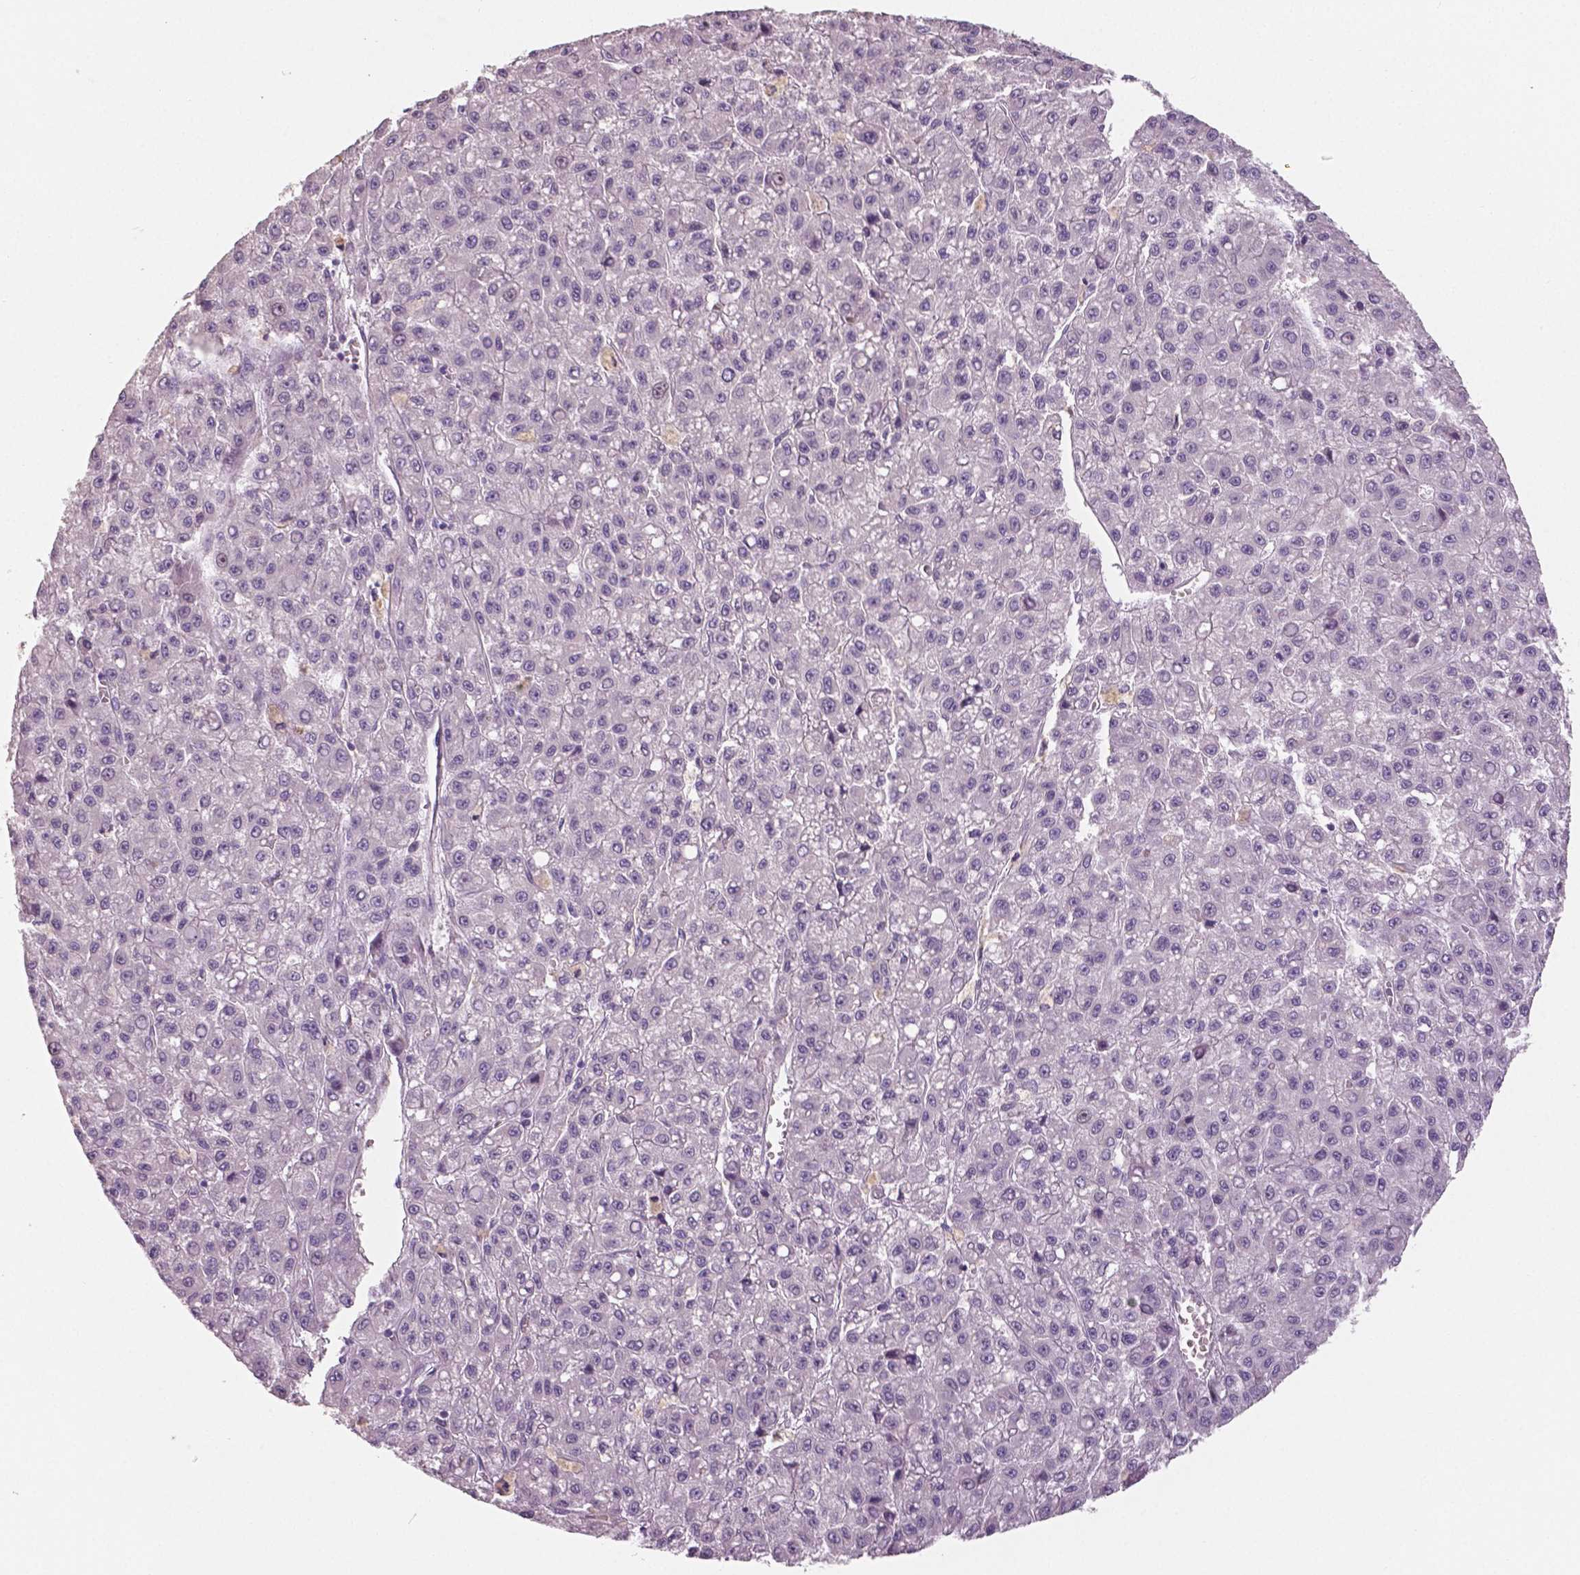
{"staining": {"intensity": "negative", "quantity": "none", "location": "none"}, "tissue": "liver cancer", "cell_type": "Tumor cells", "image_type": "cancer", "snomed": [{"axis": "morphology", "description": "Carcinoma, Hepatocellular, NOS"}, {"axis": "topography", "description": "Liver"}], "caption": "Immunohistochemistry (IHC) photomicrograph of neoplastic tissue: liver cancer (hepatocellular carcinoma) stained with DAB shows no significant protein expression in tumor cells.", "gene": "TSPAN7", "patient": {"sex": "male", "age": 70}}